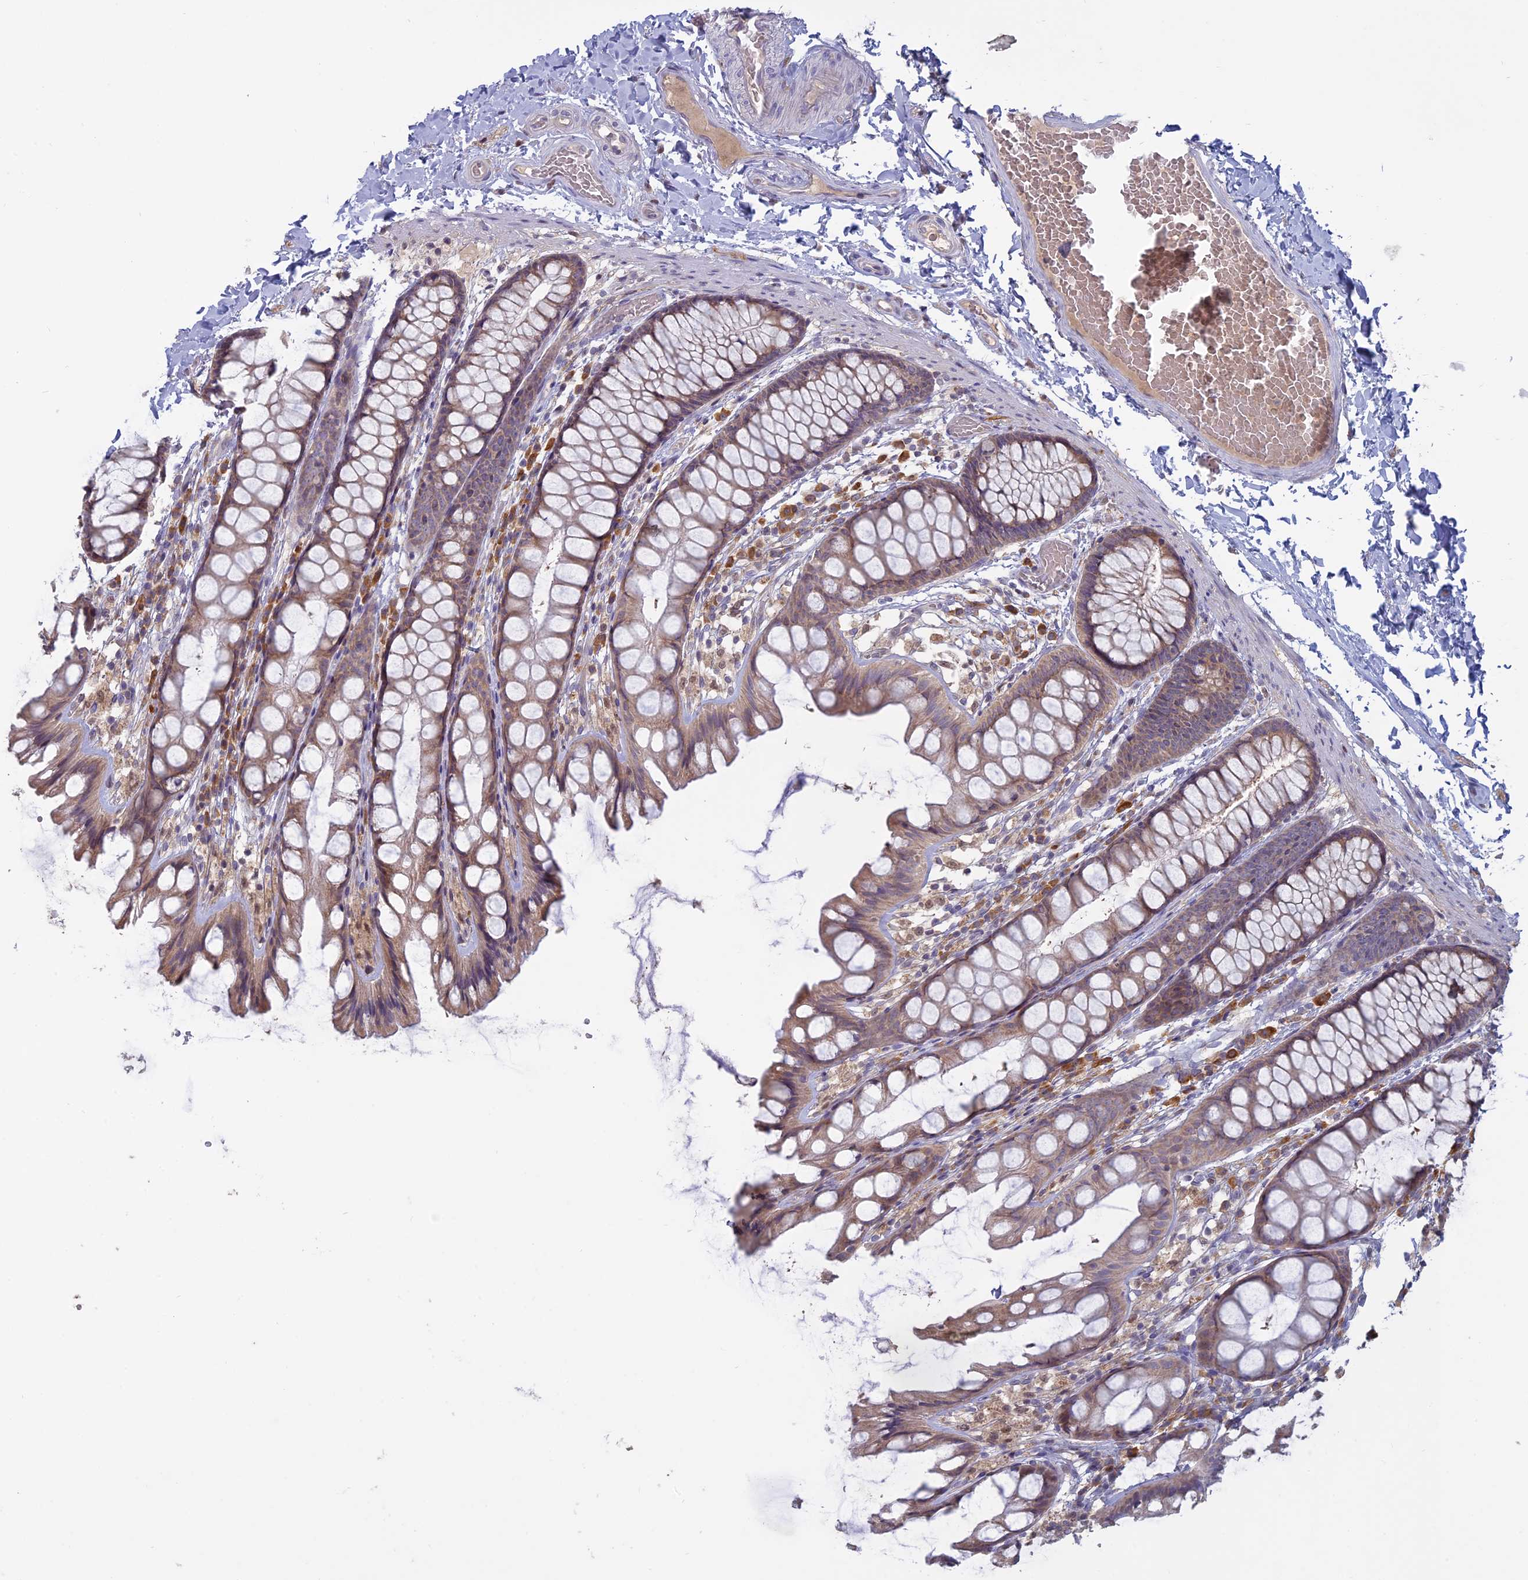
{"staining": {"intensity": "weak", "quantity": ">75%", "location": "cytoplasmic/membranous"}, "tissue": "colon", "cell_type": "Endothelial cells", "image_type": "normal", "snomed": [{"axis": "morphology", "description": "Normal tissue, NOS"}, {"axis": "topography", "description": "Colon"}], "caption": "Immunohistochemical staining of benign colon exhibits weak cytoplasmic/membranous protein expression in approximately >75% of endothelial cells. (DAB IHC with brightfield microscopy, high magnification).", "gene": "TMEM208", "patient": {"sex": "male", "age": 47}}